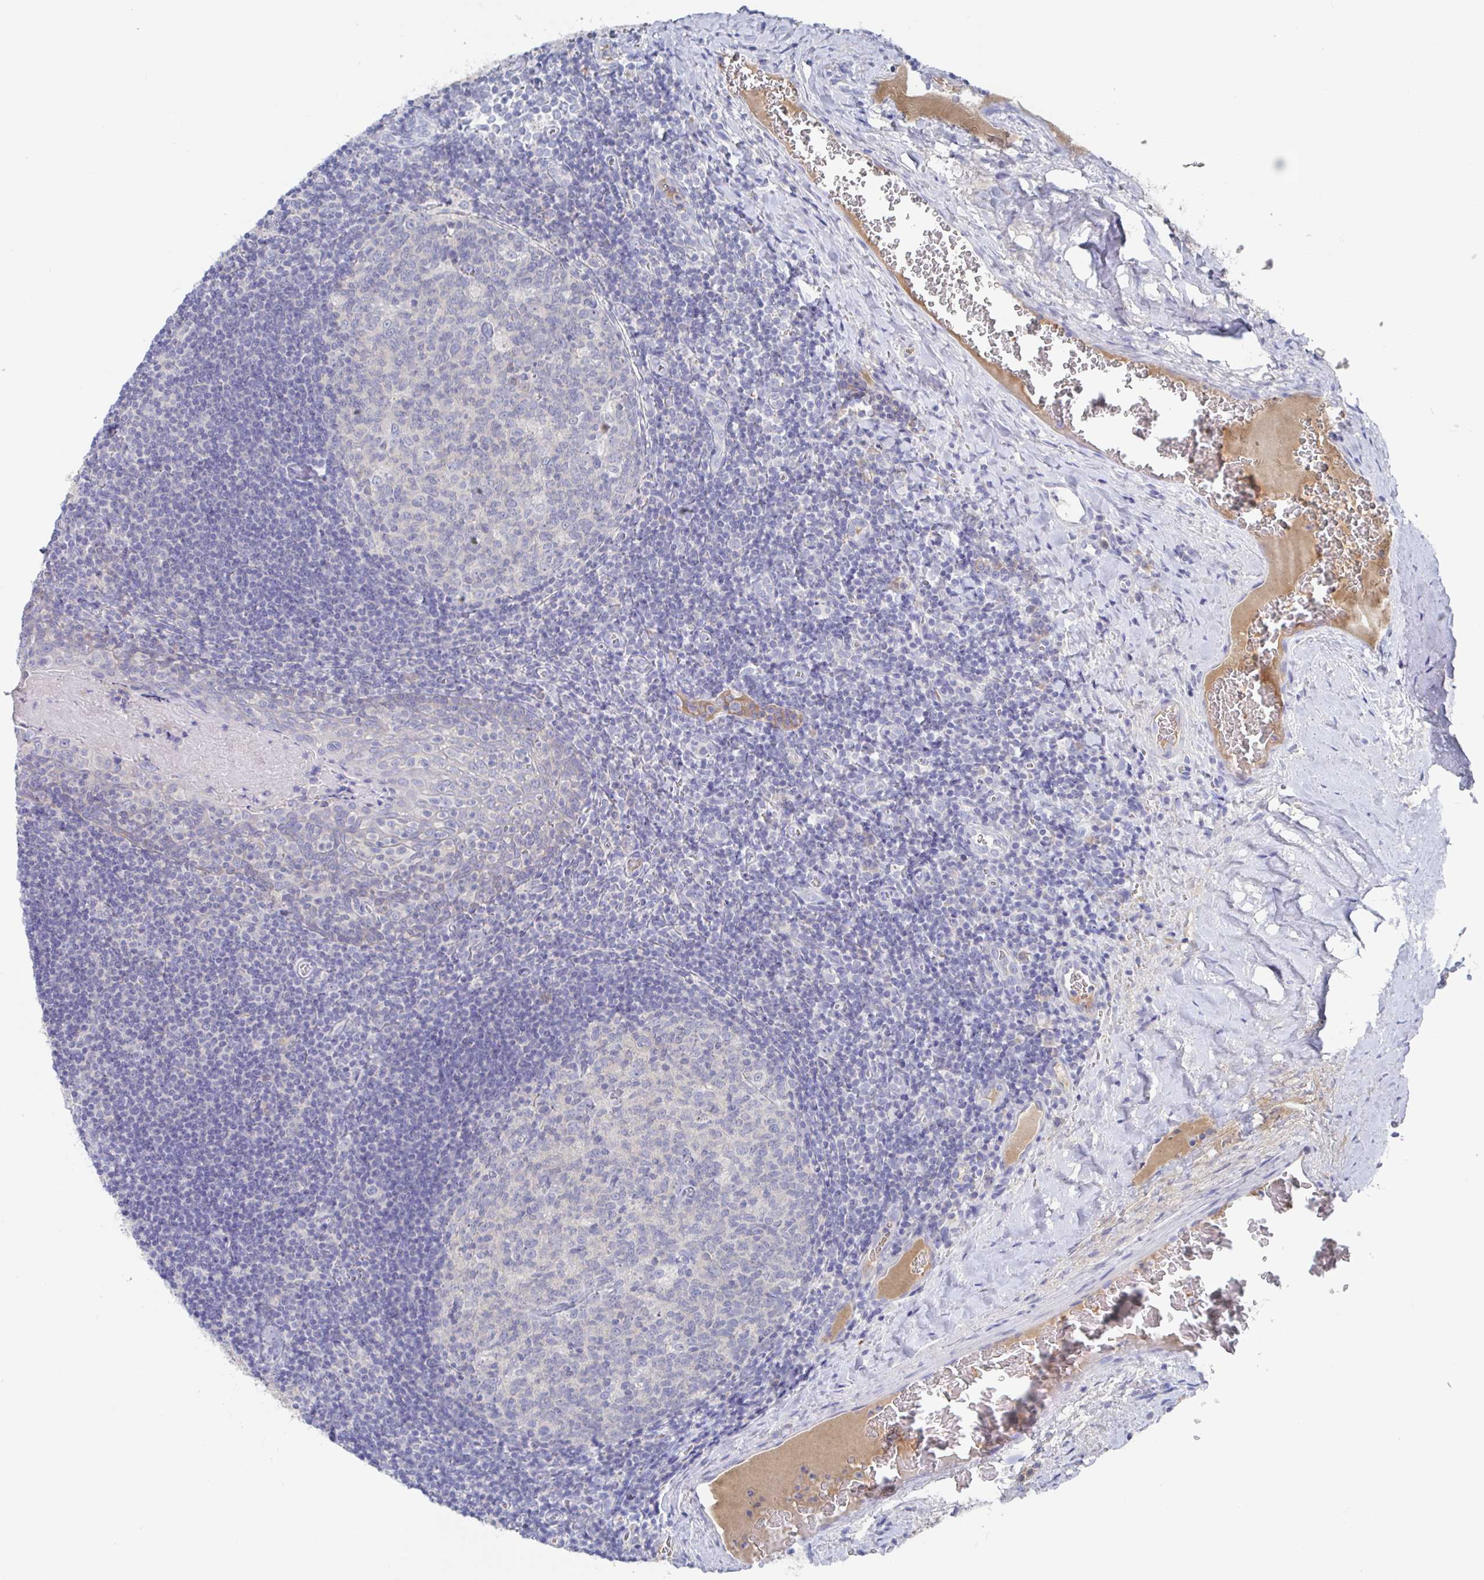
{"staining": {"intensity": "negative", "quantity": "none", "location": "none"}, "tissue": "tonsil", "cell_type": "Germinal center cells", "image_type": "normal", "snomed": [{"axis": "morphology", "description": "Normal tissue, NOS"}, {"axis": "morphology", "description": "Inflammation, NOS"}, {"axis": "topography", "description": "Tonsil"}], "caption": "There is no significant positivity in germinal center cells of tonsil. (DAB (3,3'-diaminobenzidine) immunohistochemistry, high magnification).", "gene": "GPR148", "patient": {"sex": "female", "age": 31}}